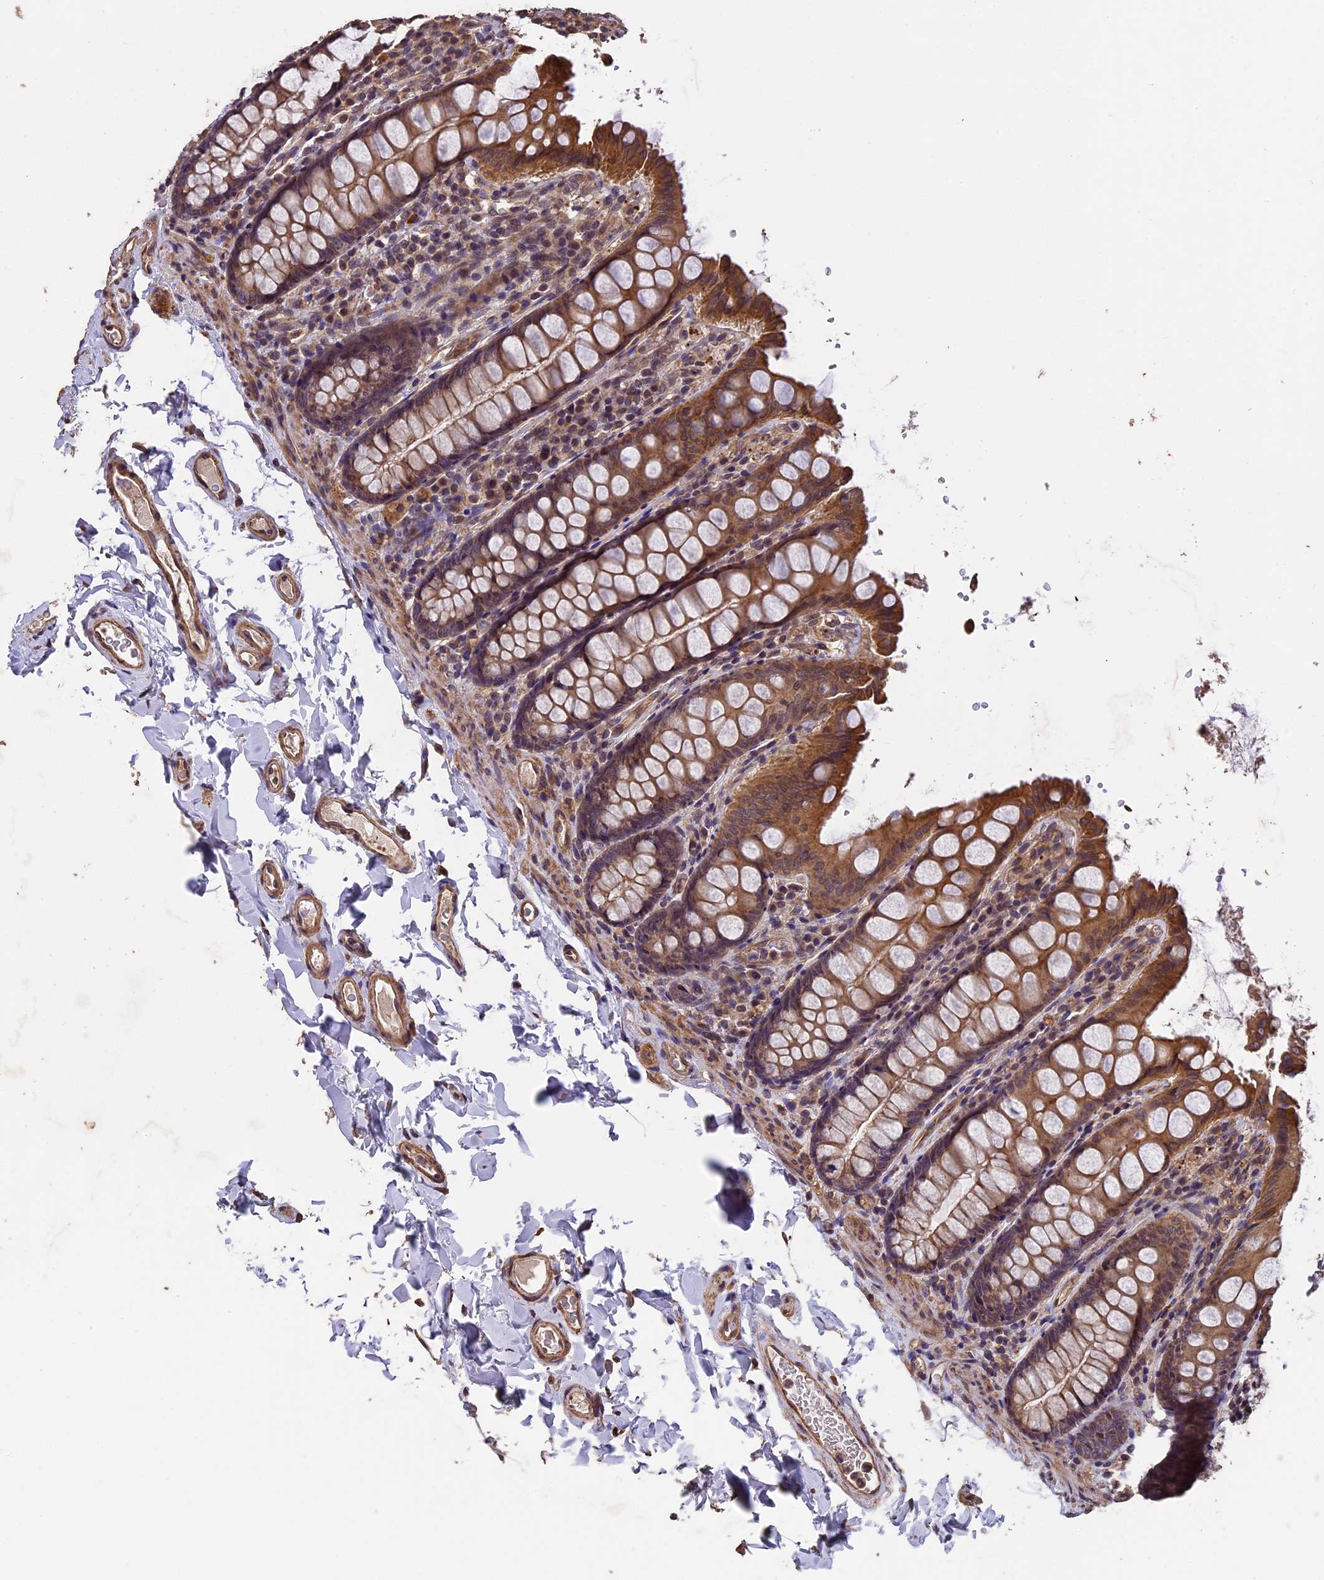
{"staining": {"intensity": "moderate", "quantity": ">75%", "location": "cytoplasmic/membranous"}, "tissue": "colon", "cell_type": "Endothelial cells", "image_type": "normal", "snomed": [{"axis": "morphology", "description": "Normal tissue, NOS"}, {"axis": "topography", "description": "Colon"}], "caption": "Human colon stained with a brown dye displays moderate cytoplasmic/membranous positive positivity in approximately >75% of endothelial cells.", "gene": "CHD9", "patient": {"sex": "female", "age": 61}}